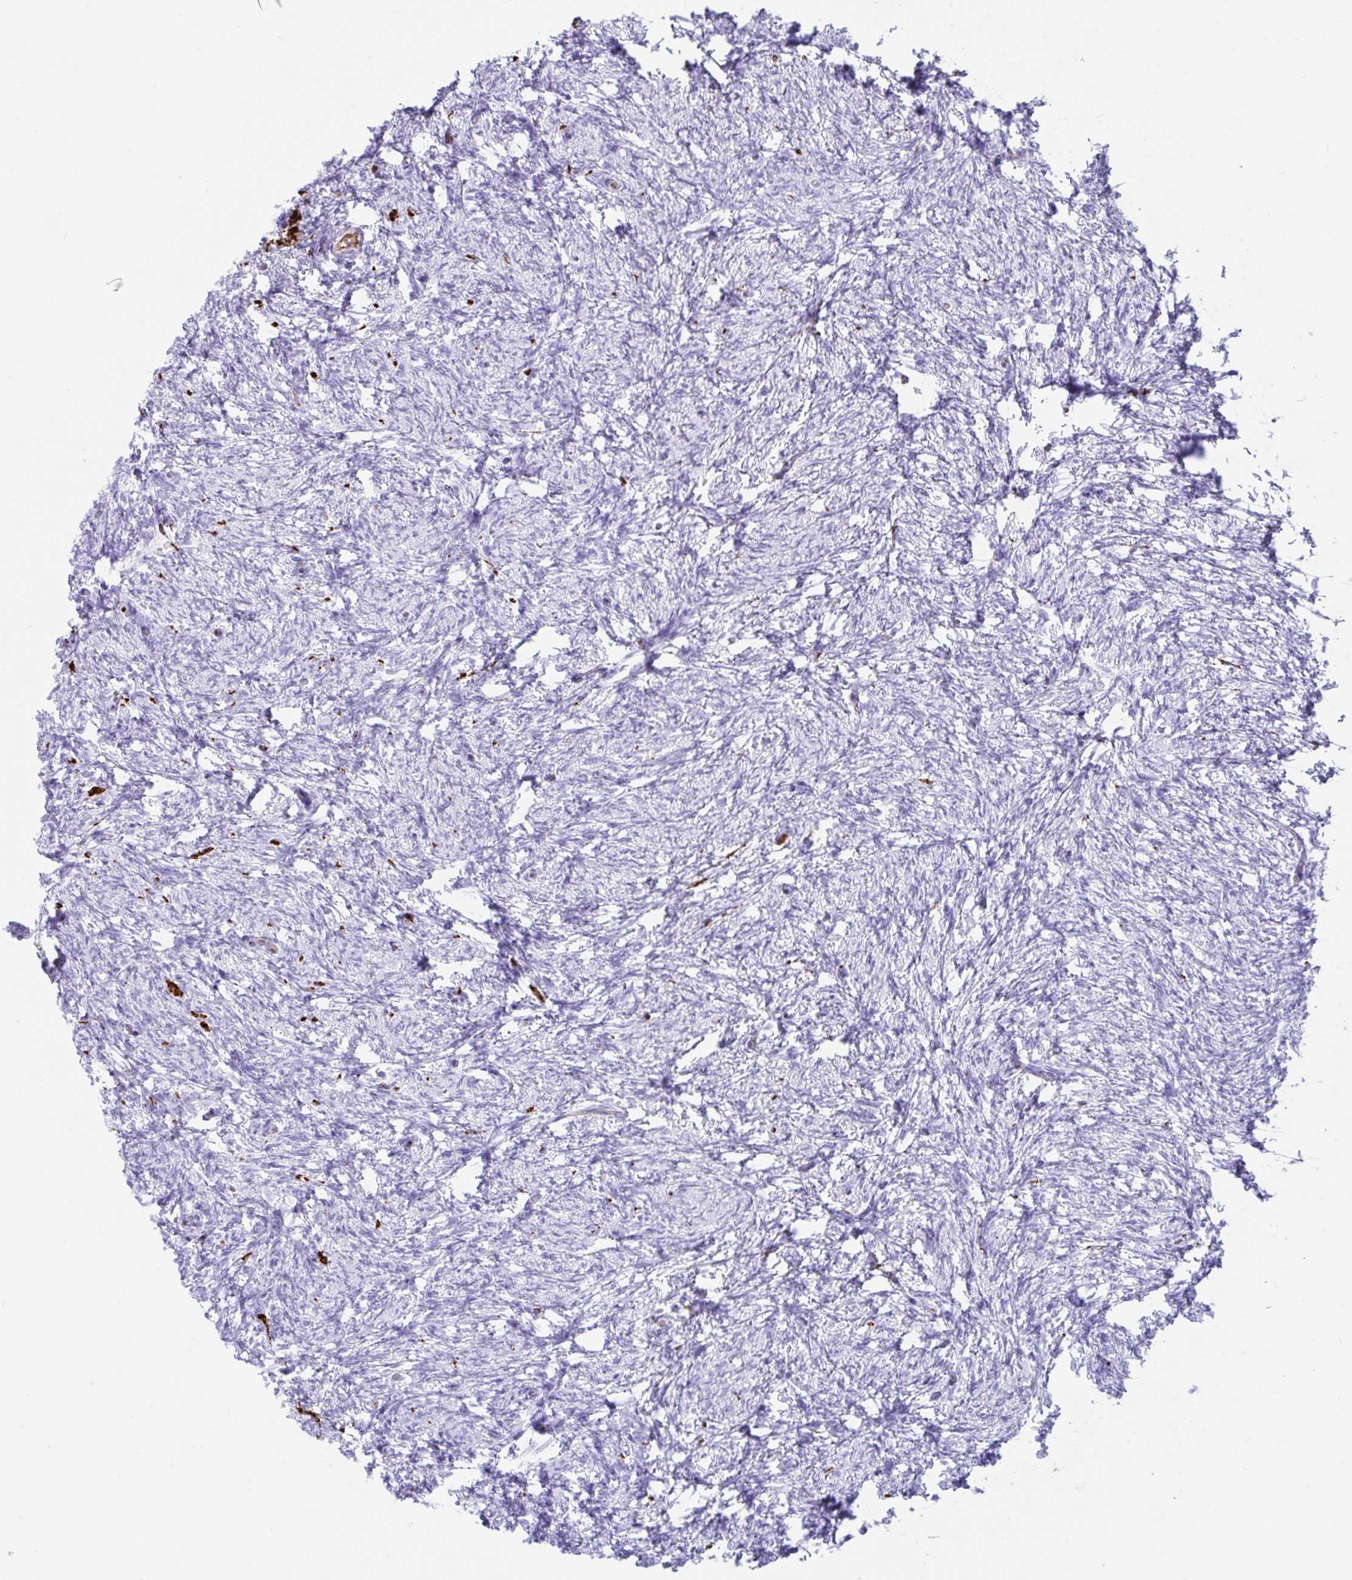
{"staining": {"intensity": "negative", "quantity": "none", "location": "none"}, "tissue": "ovary", "cell_type": "Follicle cells", "image_type": "normal", "snomed": [{"axis": "morphology", "description": "Normal tissue, NOS"}, {"axis": "topography", "description": "Ovary"}], "caption": "Protein analysis of unremarkable ovary exhibits no significant positivity in follicle cells. (DAB (3,3'-diaminobenzidine) IHC visualized using brightfield microscopy, high magnification).", "gene": "FAM107A", "patient": {"sex": "female", "age": 41}}